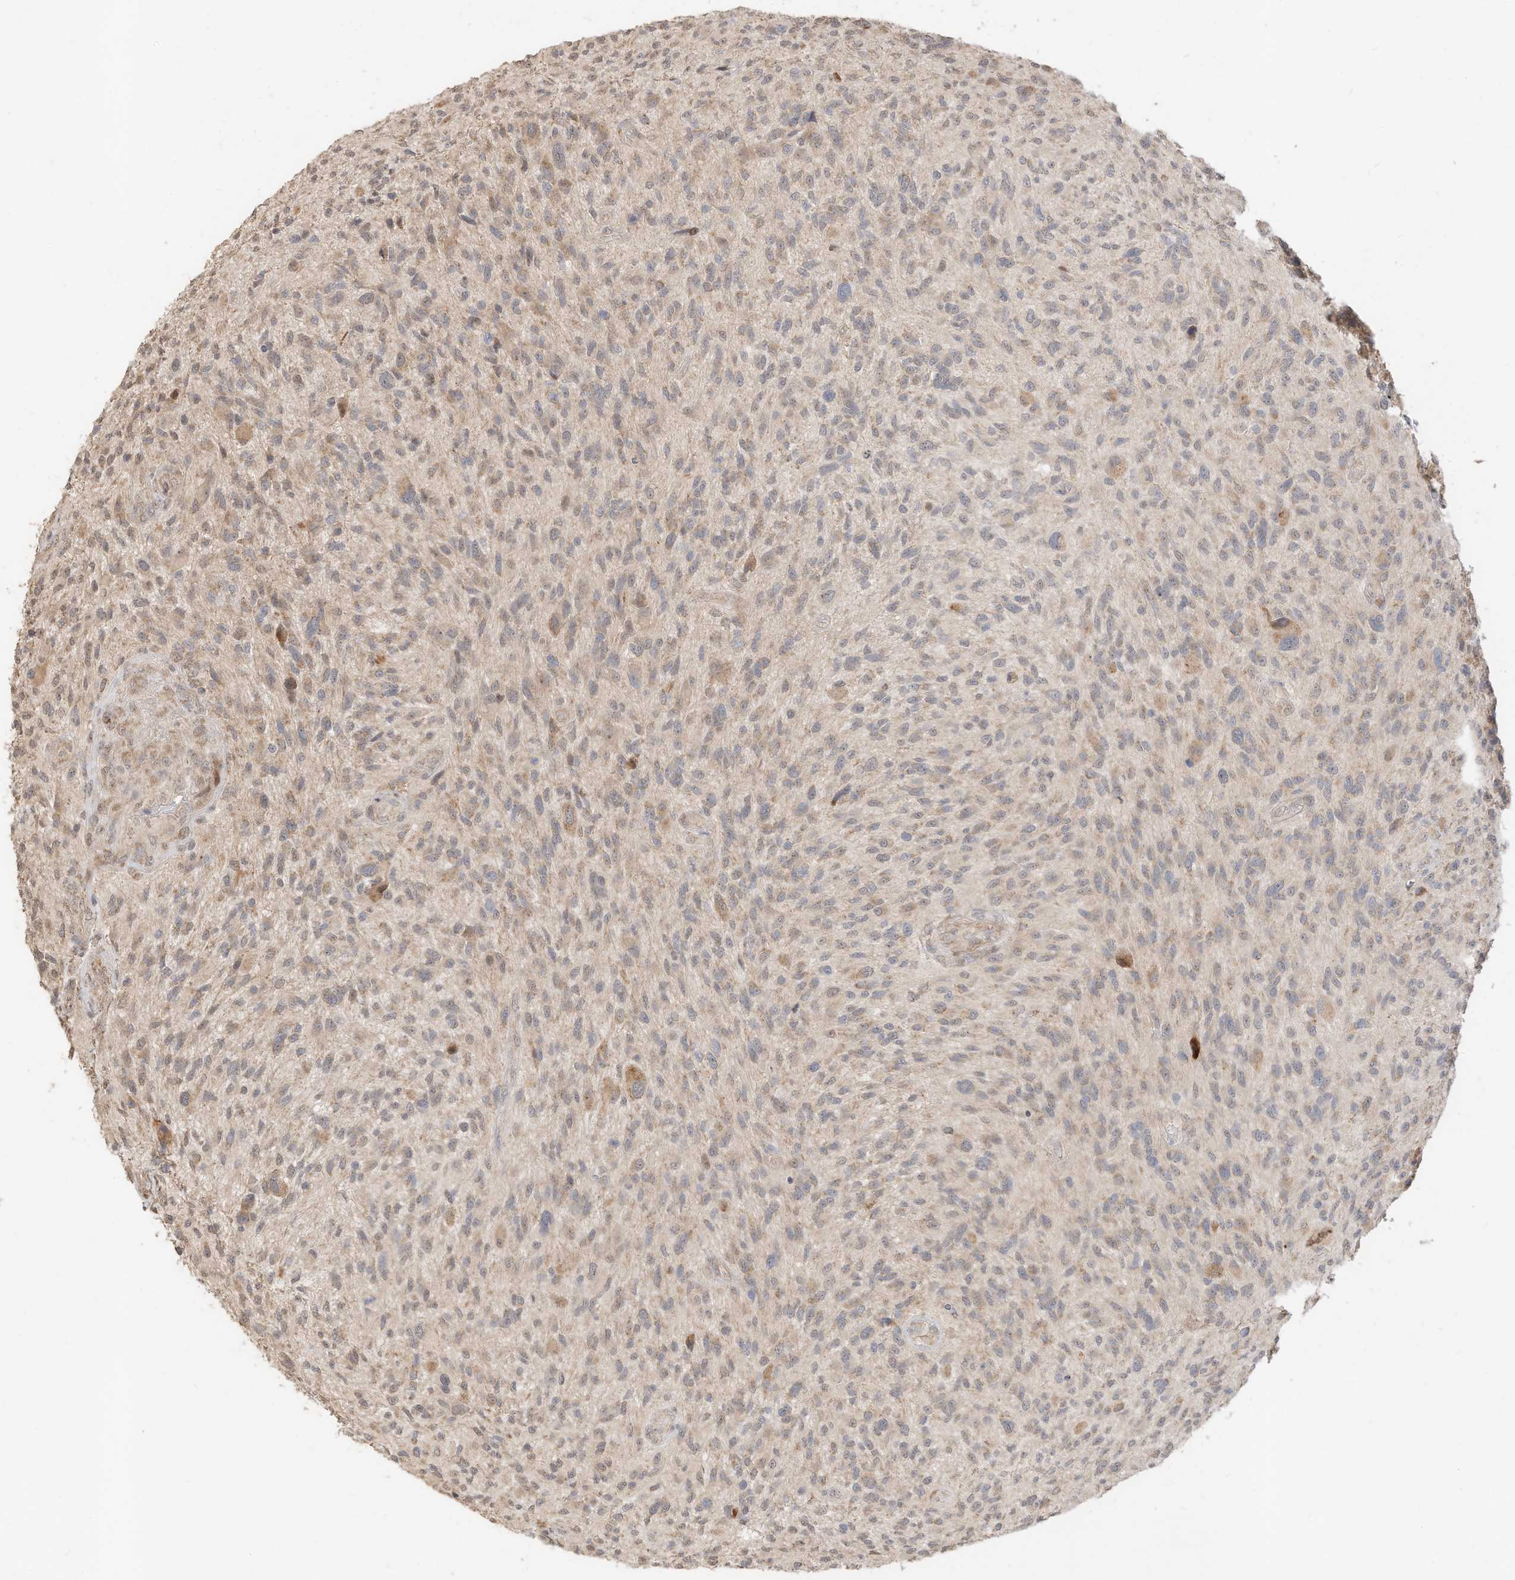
{"staining": {"intensity": "weak", "quantity": "<25%", "location": "cytoplasmic/membranous"}, "tissue": "glioma", "cell_type": "Tumor cells", "image_type": "cancer", "snomed": [{"axis": "morphology", "description": "Glioma, malignant, High grade"}, {"axis": "topography", "description": "Brain"}], "caption": "A histopathology image of glioma stained for a protein reveals no brown staining in tumor cells. The staining was performed using DAB to visualize the protein expression in brown, while the nuclei were stained in blue with hematoxylin (Magnification: 20x).", "gene": "CAGE1", "patient": {"sex": "male", "age": 47}}